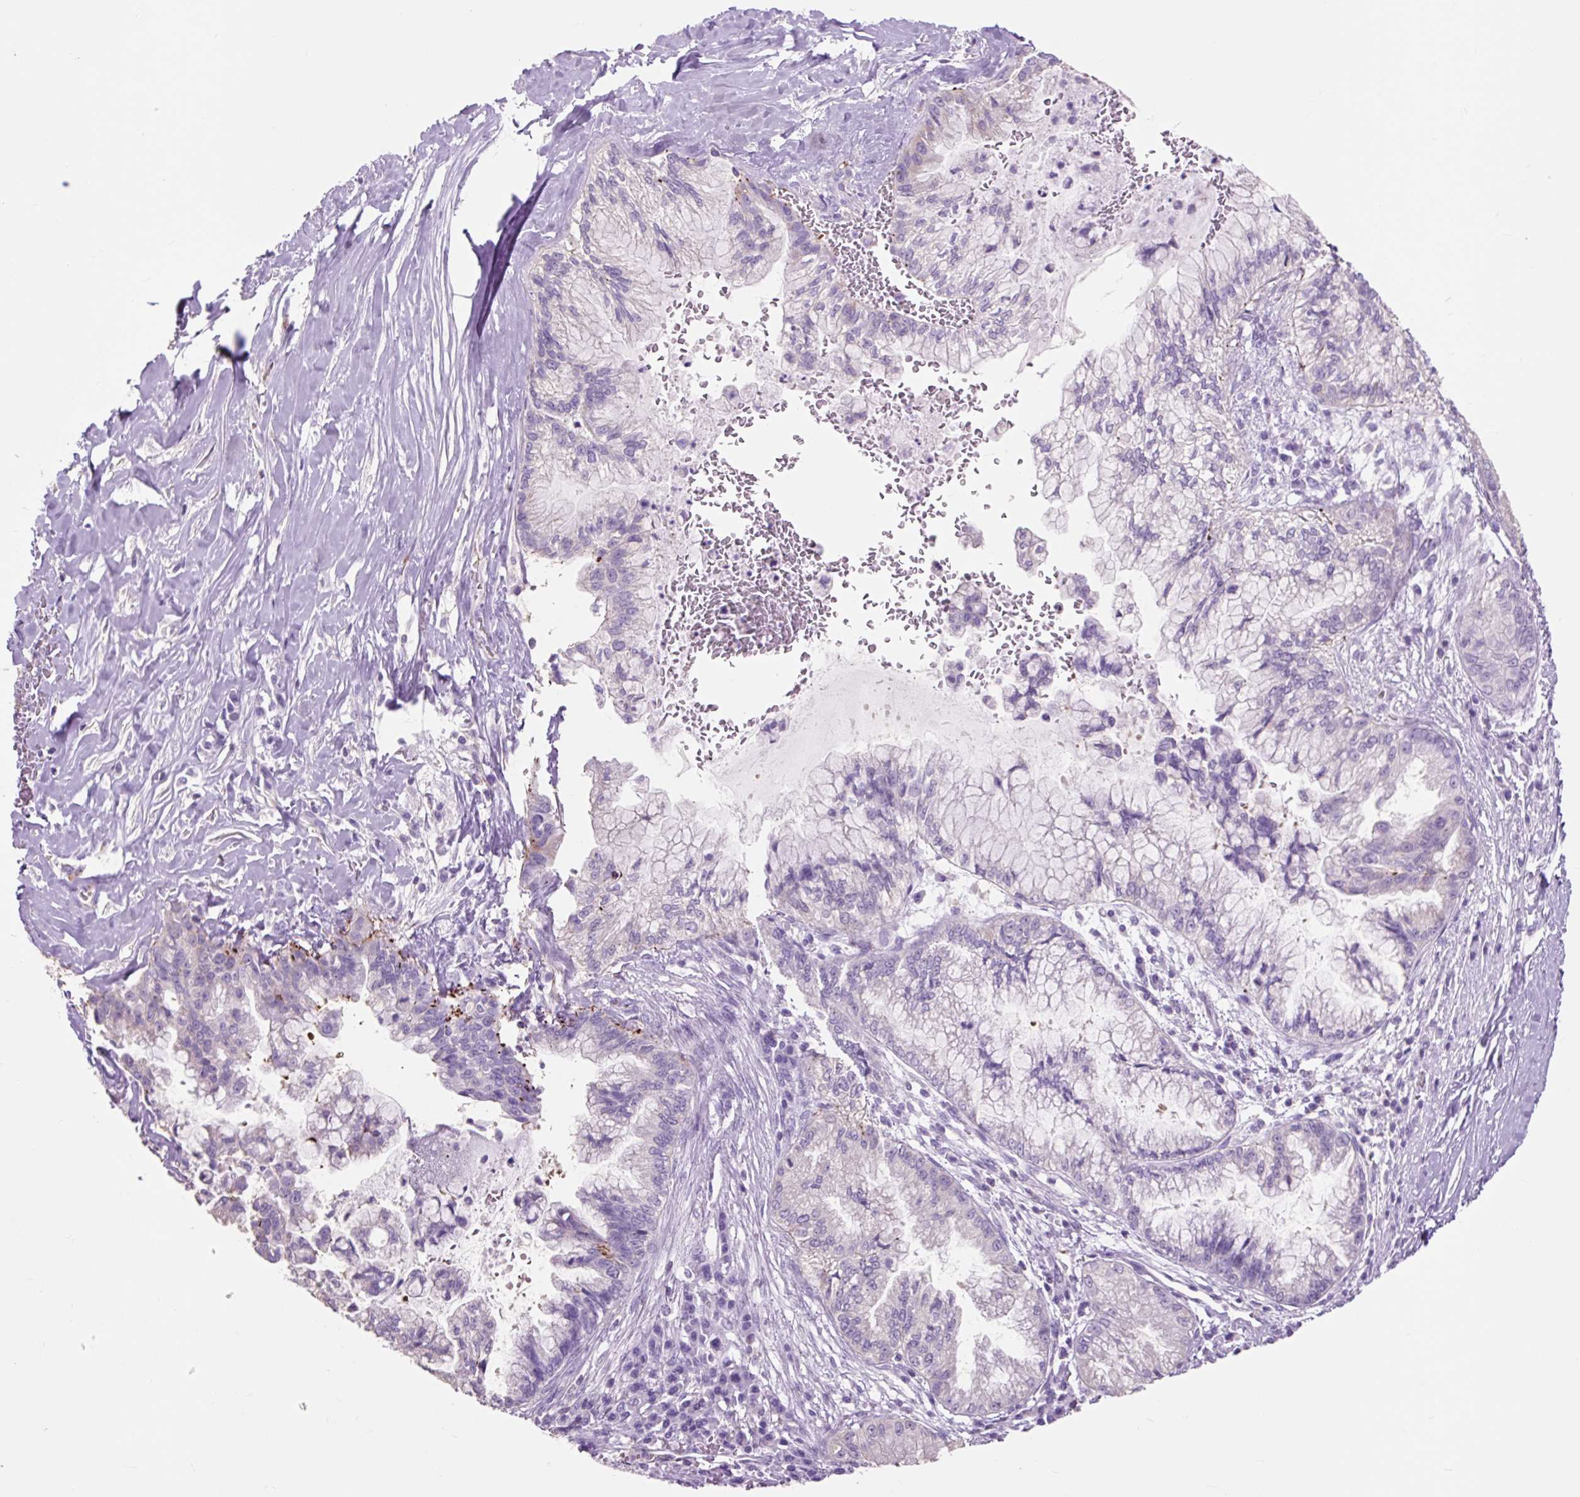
{"staining": {"intensity": "negative", "quantity": "none", "location": "none"}, "tissue": "pancreatic cancer", "cell_type": "Tumor cells", "image_type": "cancer", "snomed": [{"axis": "morphology", "description": "Adenocarcinoma, NOS"}, {"axis": "topography", "description": "Pancreas"}], "caption": "Immunohistochemistry (IHC) of human pancreatic cancer demonstrates no positivity in tumor cells. (Stains: DAB IHC with hematoxylin counter stain, Microscopy: brightfield microscopy at high magnification).", "gene": "OR10A7", "patient": {"sex": "male", "age": 73}}